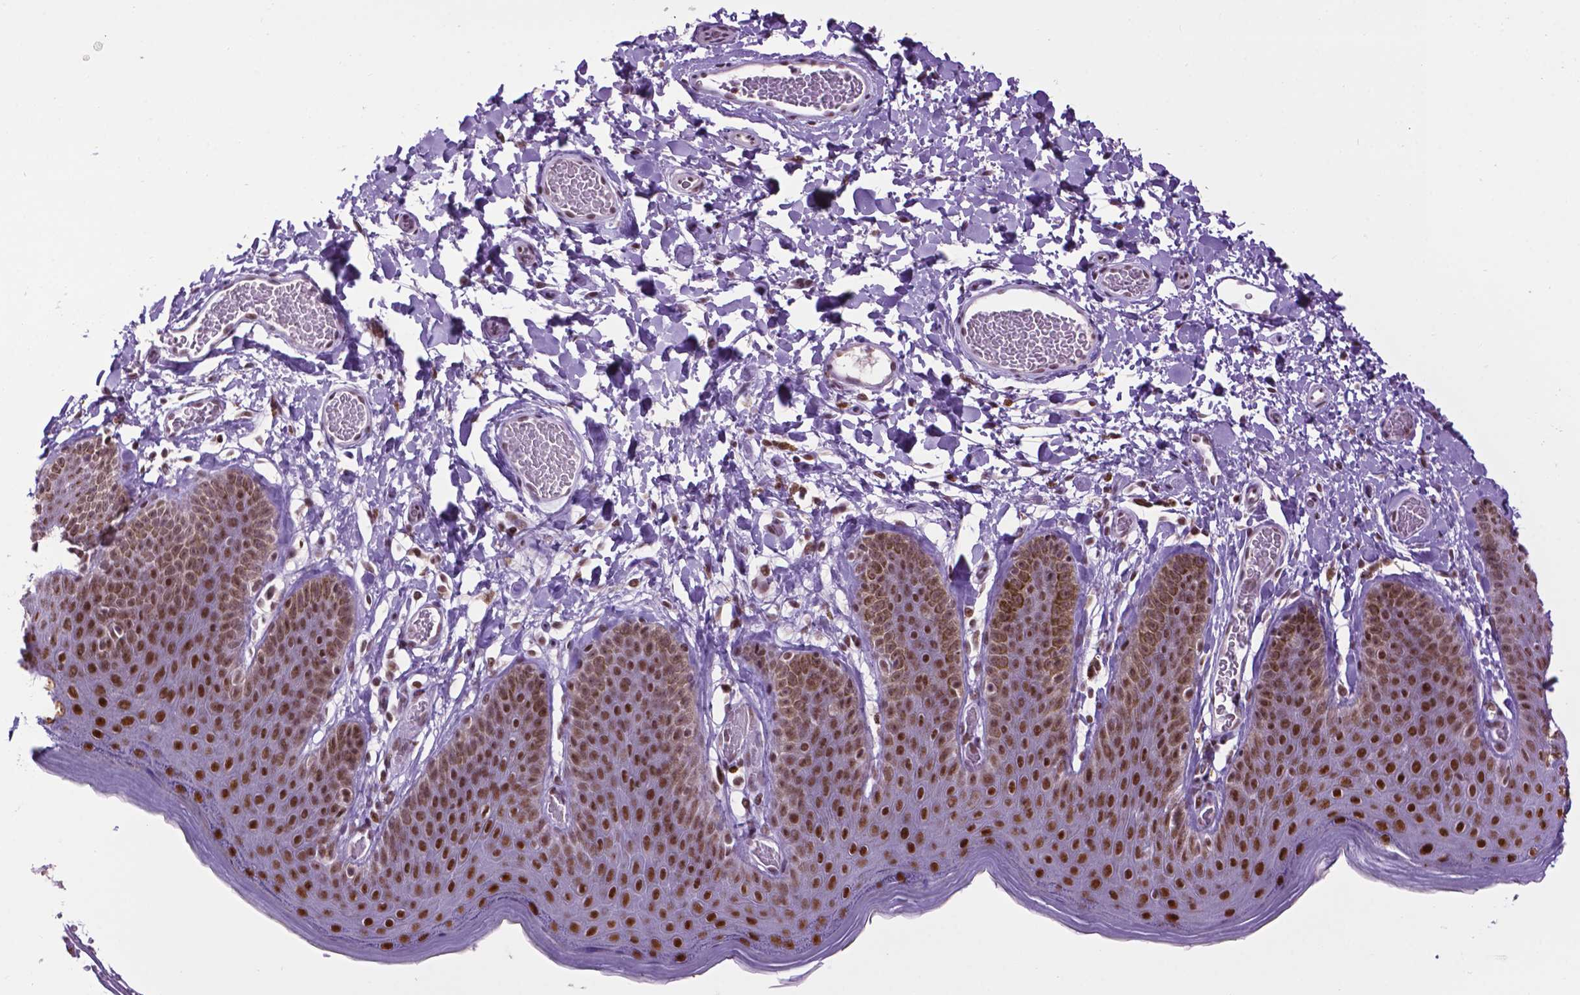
{"staining": {"intensity": "strong", "quantity": "25%-75%", "location": "nuclear"}, "tissue": "skin", "cell_type": "Epidermal cells", "image_type": "normal", "snomed": [{"axis": "morphology", "description": "Normal tissue, NOS"}, {"axis": "topography", "description": "Anal"}], "caption": "Immunohistochemistry photomicrograph of unremarkable skin: human skin stained using immunohistochemistry (IHC) displays high levels of strong protein expression localized specifically in the nuclear of epidermal cells, appearing as a nuclear brown color.", "gene": "EAF1", "patient": {"sex": "male", "age": 53}}